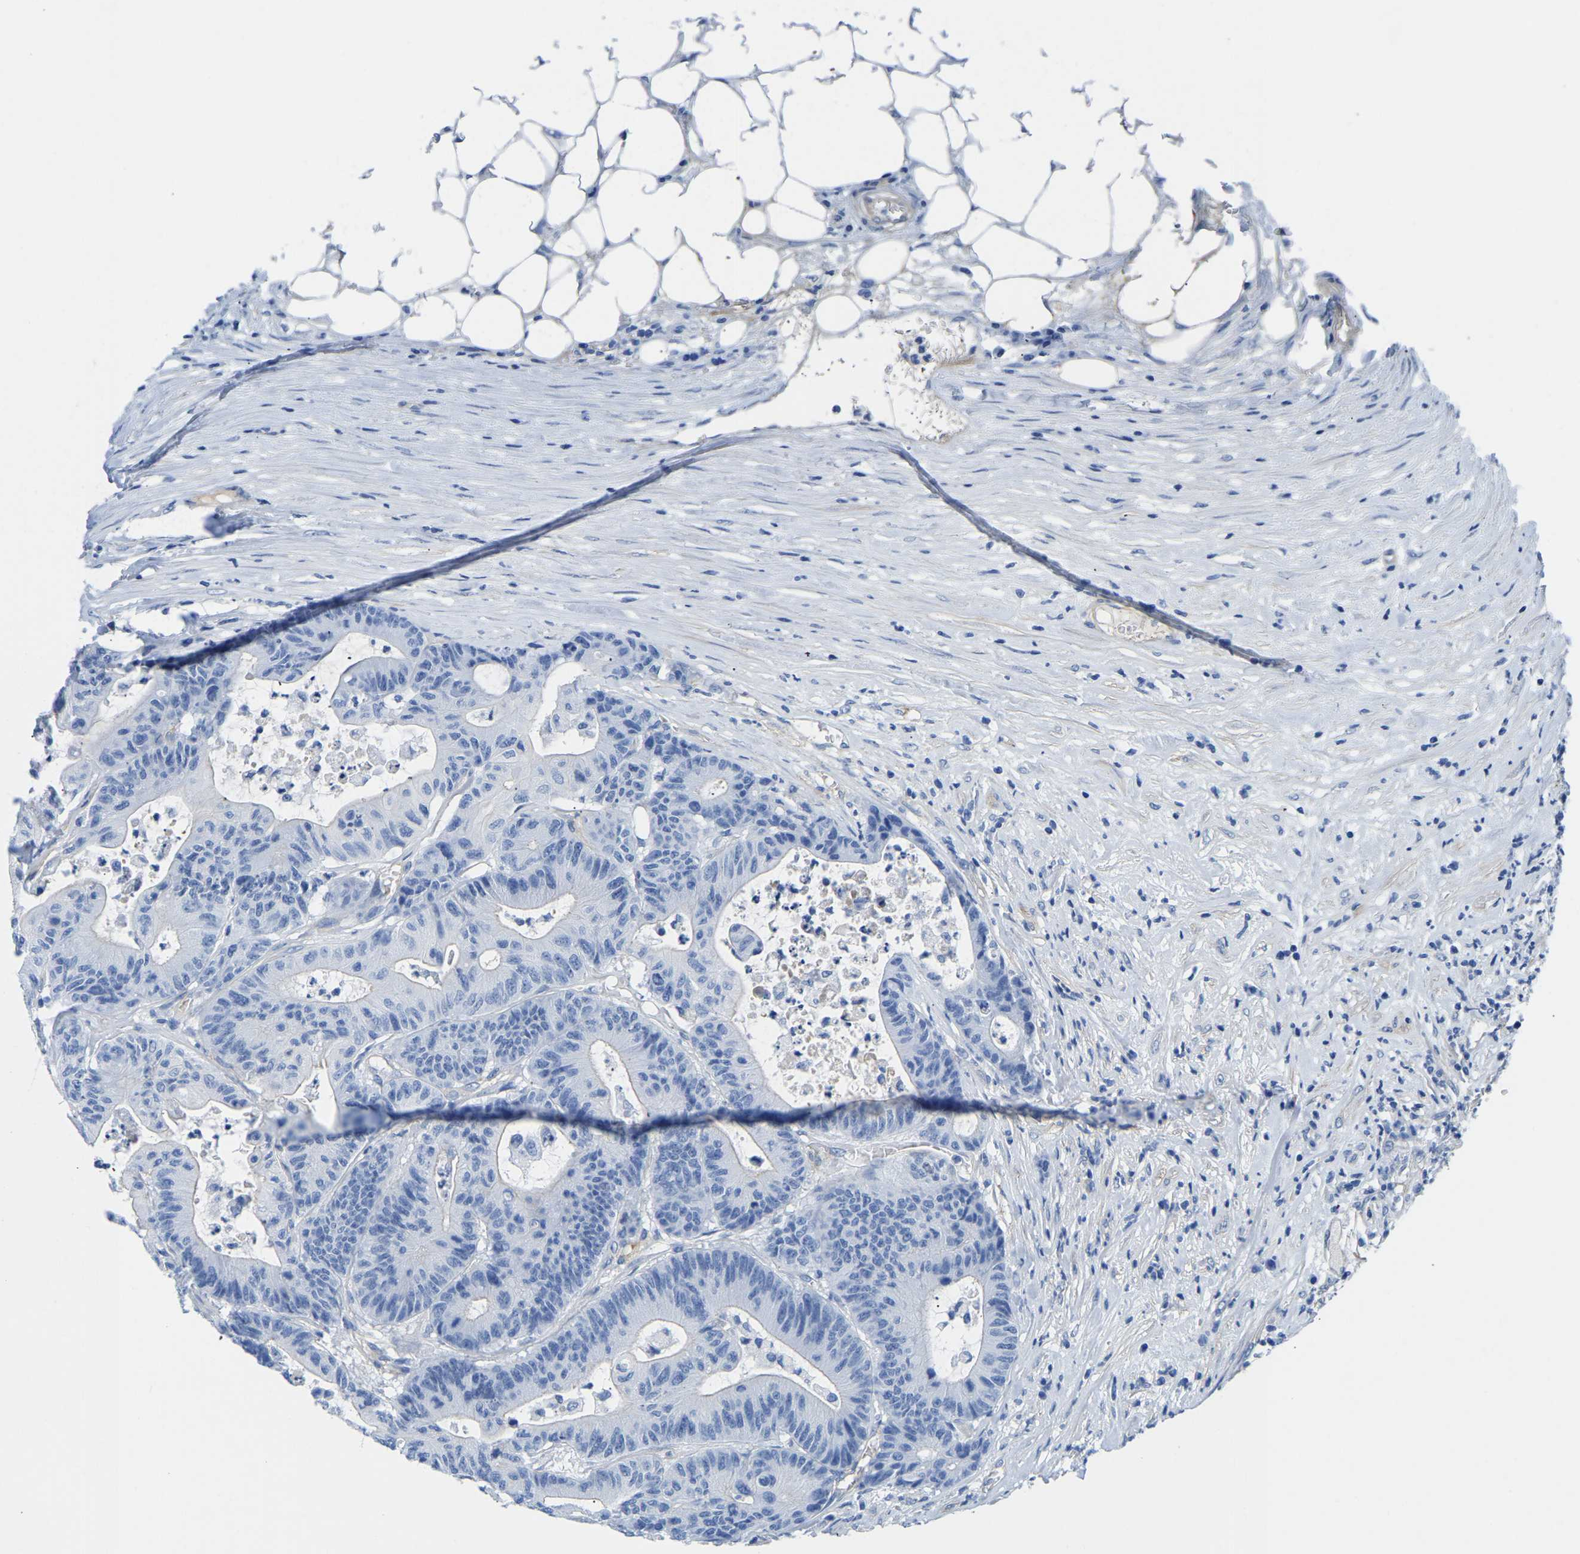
{"staining": {"intensity": "negative", "quantity": "none", "location": "none"}, "tissue": "colorectal cancer", "cell_type": "Tumor cells", "image_type": "cancer", "snomed": [{"axis": "morphology", "description": "Adenocarcinoma, NOS"}, {"axis": "topography", "description": "Colon"}], "caption": "This is an immunohistochemistry micrograph of colorectal cancer (adenocarcinoma). There is no positivity in tumor cells.", "gene": "UPK3A", "patient": {"sex": "female", "age": 84}}